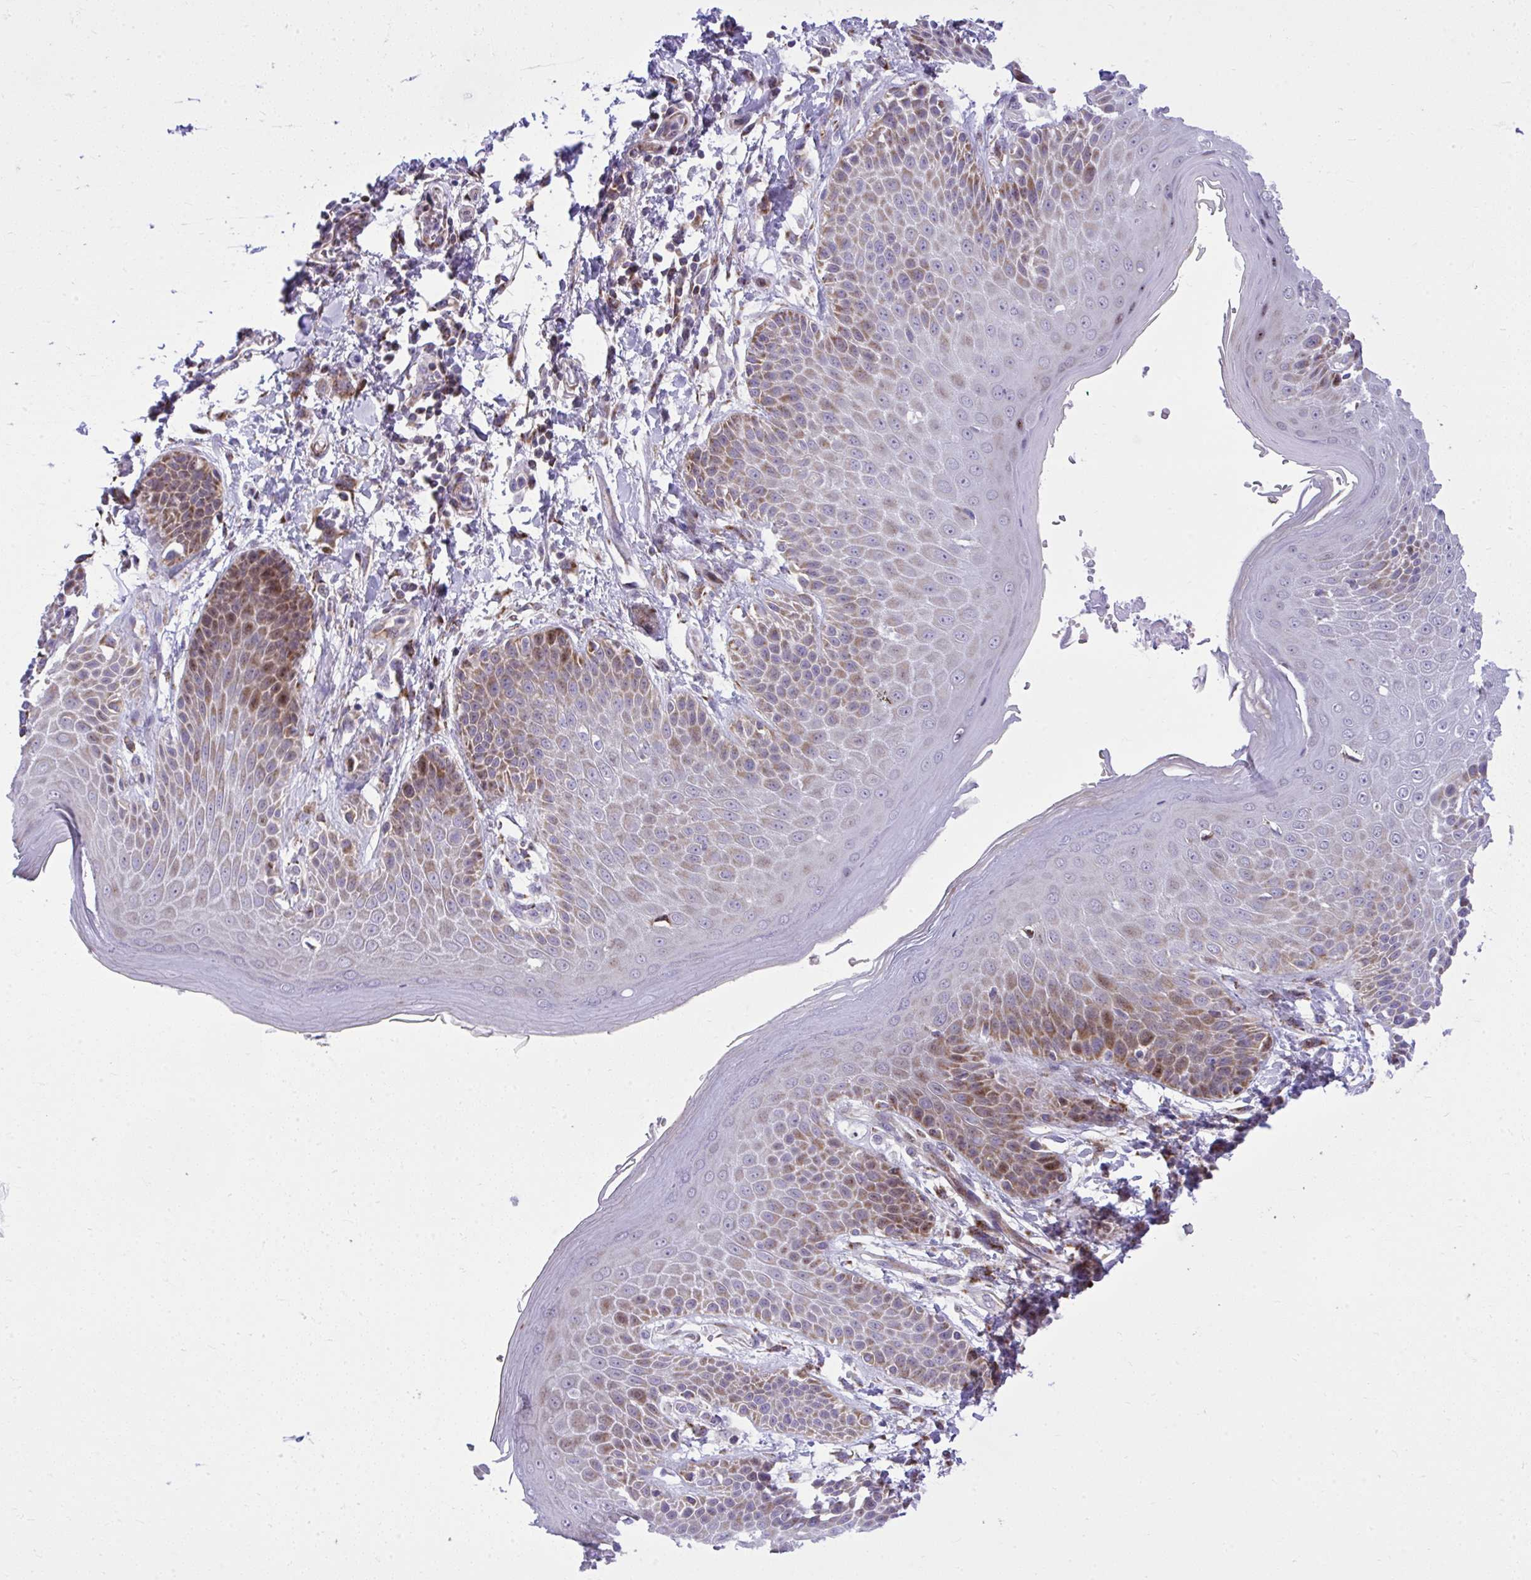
{"staining": {"intensity": "moderate", "quantity": "25%-75%", "location": "cytoplasmic/membranous"}, "tissue": "skin", "cell_type": "Epidermal cells", "image_type": "normal", "snomed": [{"axis": "morphology", "description": "Normal tissue, NOS"}, {"axis": "topography", "description": "Peripheral nerve tissue"}], "caption": "Skin stained for a protein shows moderate cytoplasmic/membranous positivity in epidermal cells.", "gene": "GPRIN3", "patient": {"sex": "male", "age": 51}}